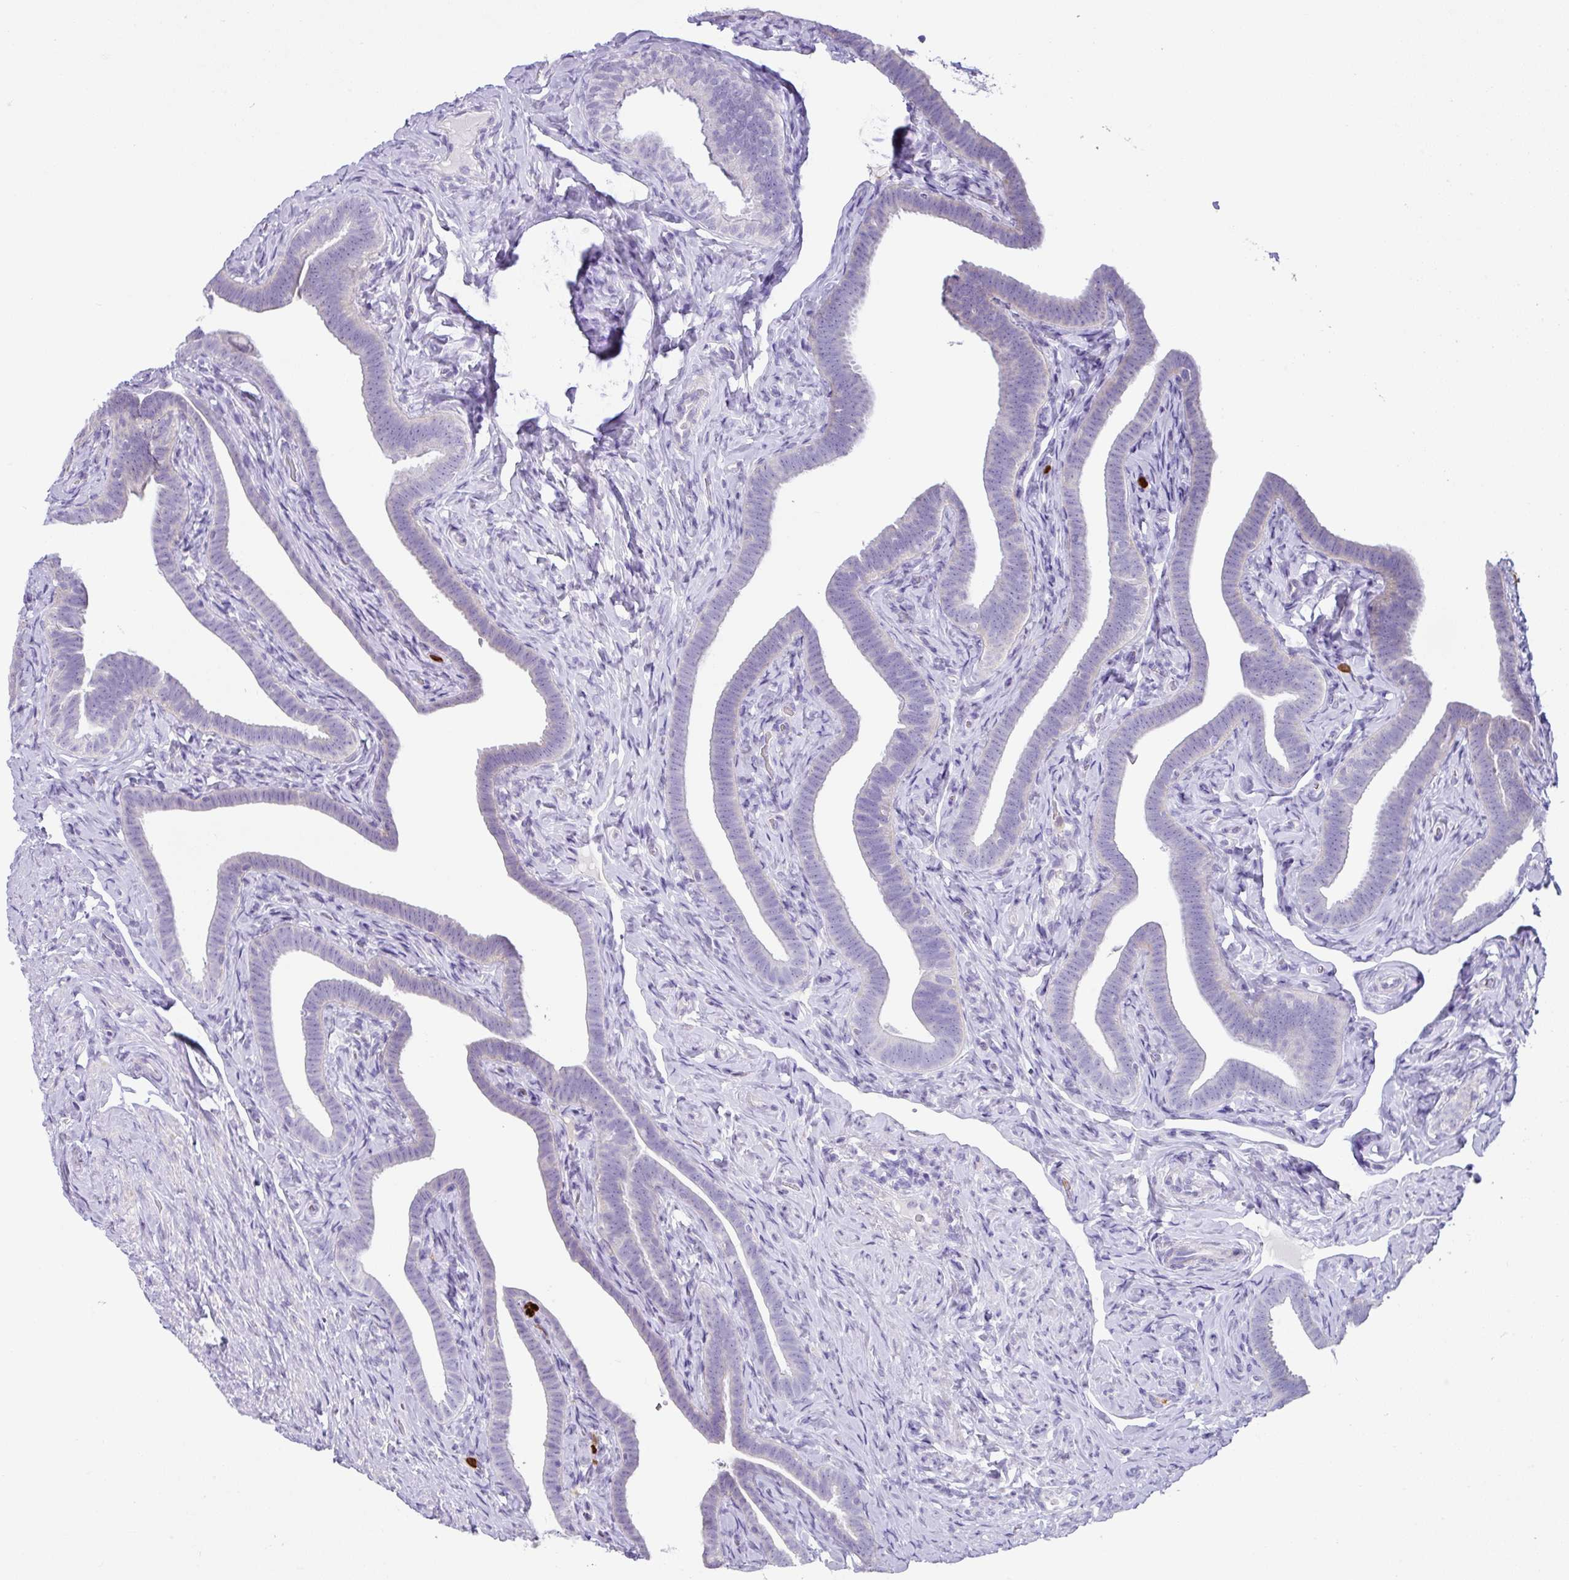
{"staining": {"intensity": "negative", "quantity": "none", "location": "none"}, "tissue": "fallopian tube", "cell_type": "Glandular cells", "image_type": "normal", "snomed": [{"axis": "morphology", "description": "Normal tissue, NOS"}, {"axis": "topography", "description": "Fallopian tube"}], "caption": "Protein analysis of normal fallopian tube shows no significant staining in glandular cells.", "gene": "SH2D3C", "patient": {"sex": "female", "age": 69}}